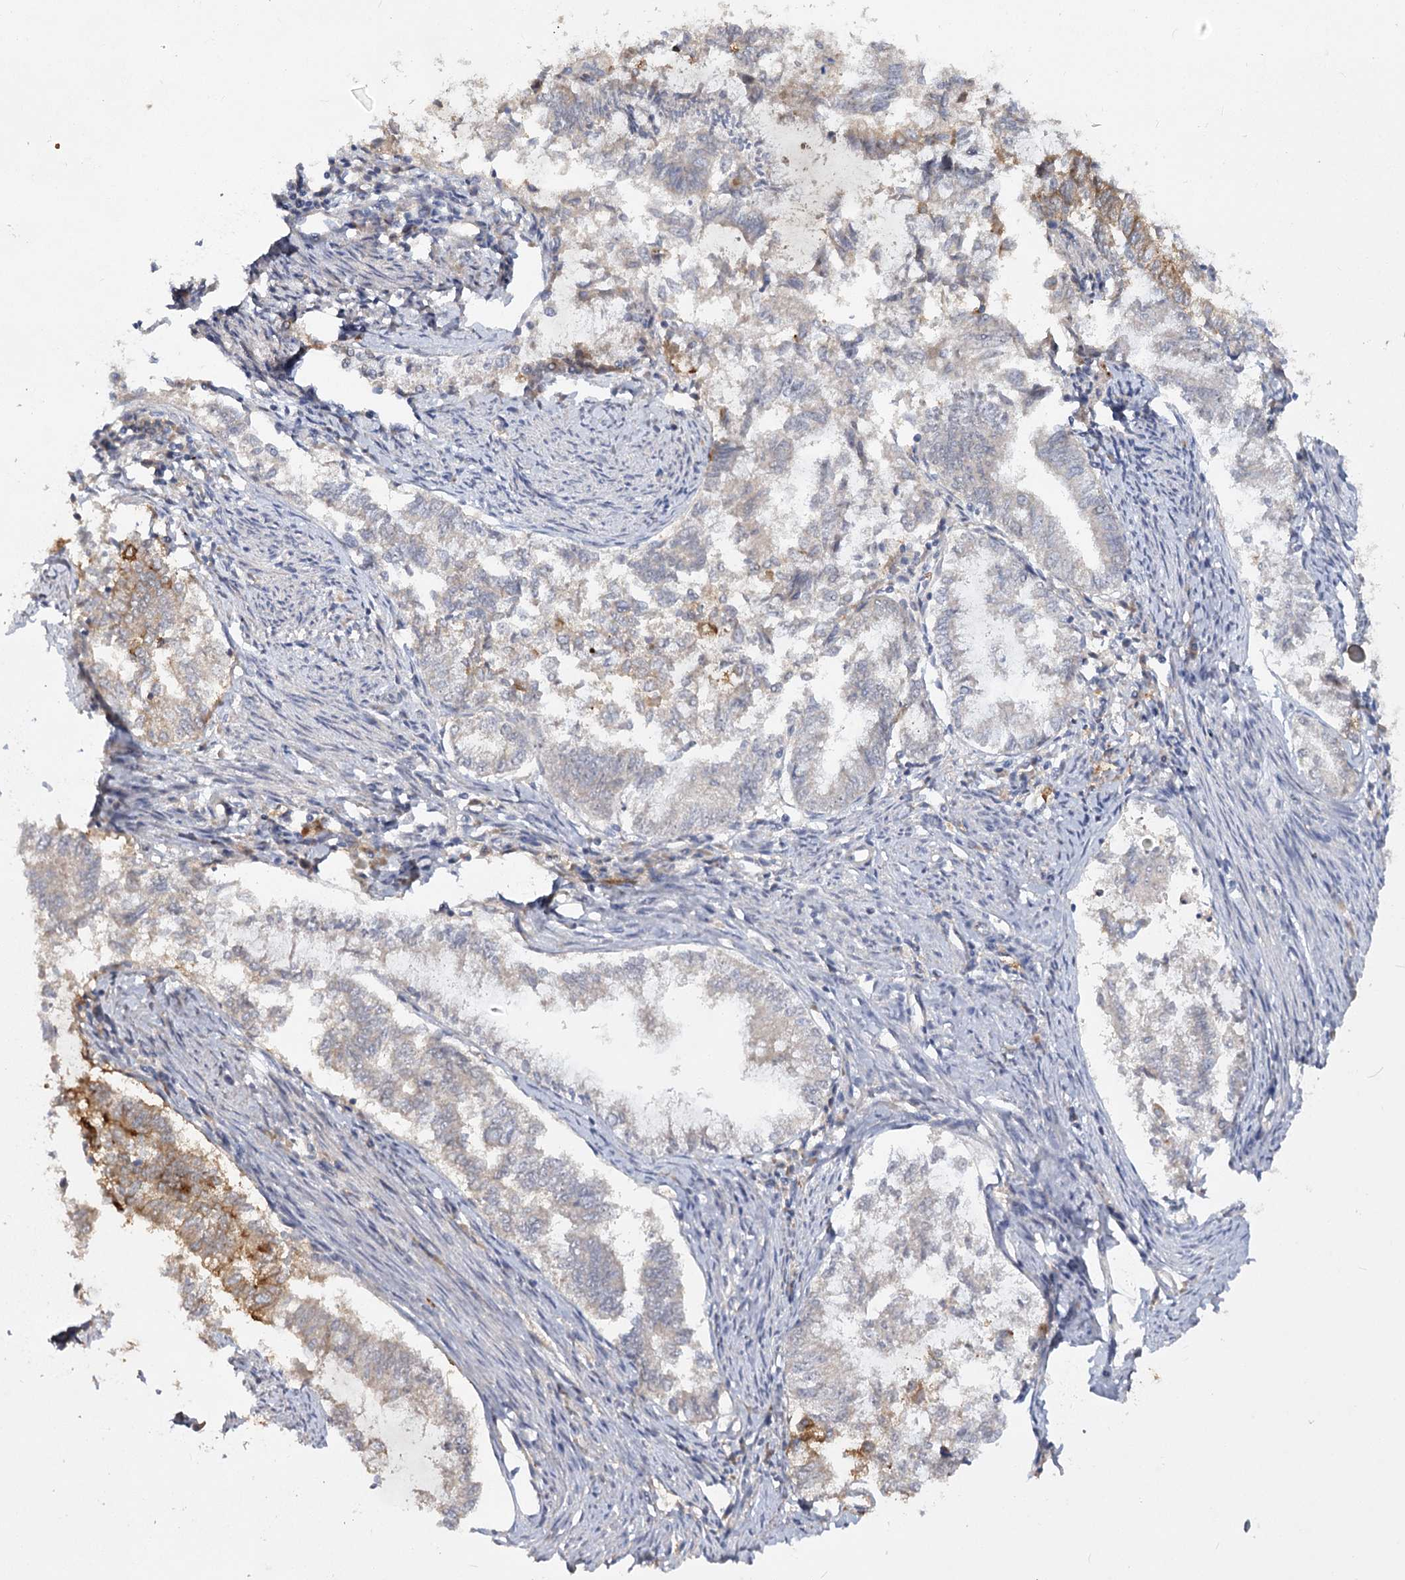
{"staining": {"intensity": "weak", "quantity": "<25%", "location": "cytoplasmic/membranous"}, "tissue": "endometrial cancer", "cell_type": "Tumor cells", "image_type": "cancer", "snomed": [{"axis": "morphology", "description": "Adenocarcinoma, NOS"}, {"axis": "topography", "description": "Endometrium"}], "caption": "Protein analysis of adenocarcinoma (endometrial) demonstrates no significant staining in tumor cells.", "gene": "ANGPTL5", "patient": {"sex": "female", "age": 79}}